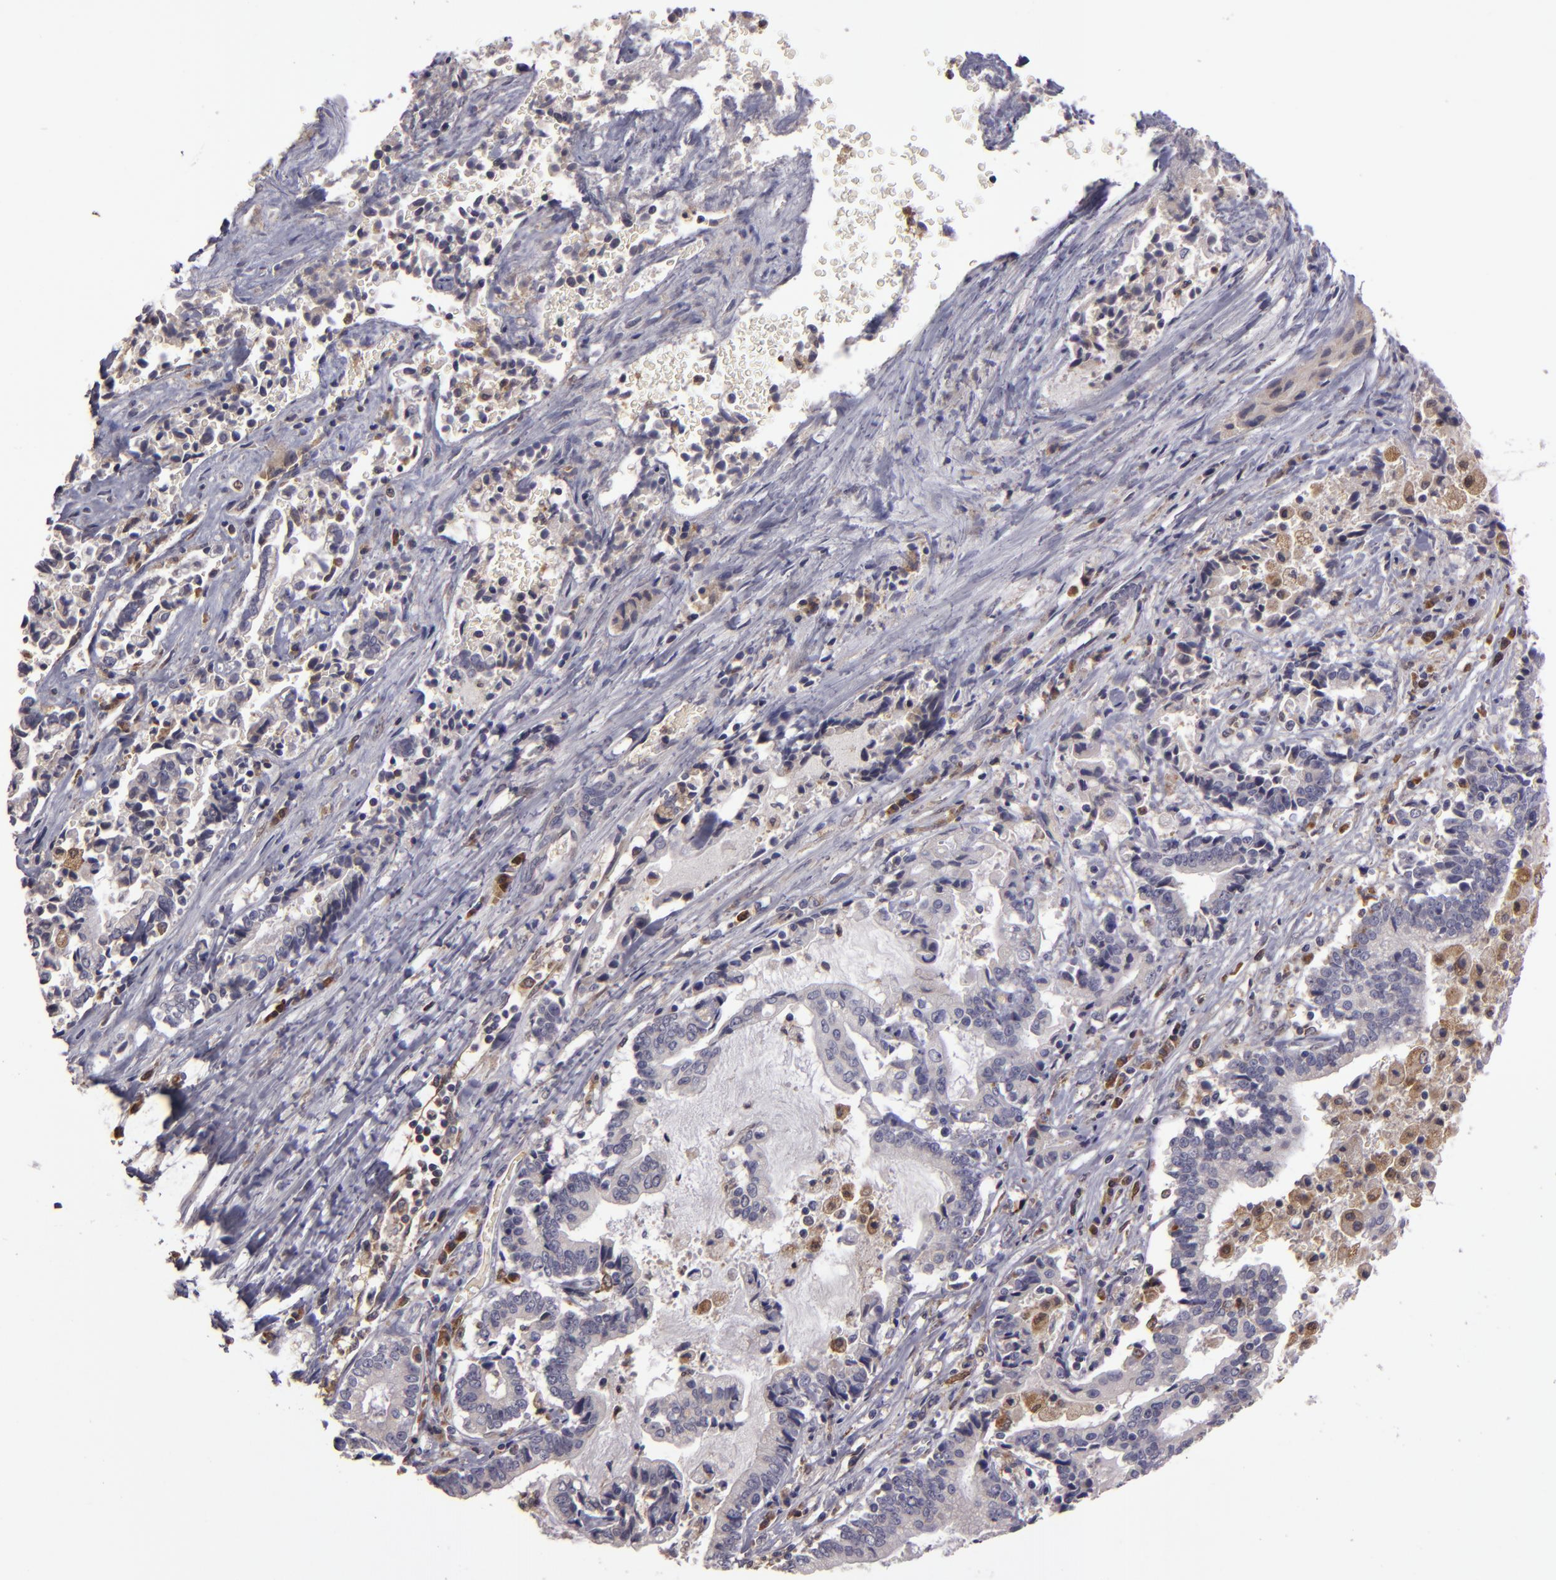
{"staining": {"intensity": "negative", "quantity": "none", "location": "none"}, "tissue": "liver cancer", "cell_type": "Tumor cells", "image_type": "cancer", "snomed": [{"axis": "morphology", "description": "Cholangiocarcinoma"}, {"axis": "topography", "description": "Liver"}], "caption": "Cholangiocarcinoma (liver) was stained to show a protein in brown. There is no significant positivity in tumor cells. (DAB (3,3'-diaminobenzidine) immunohistochemistry (IHC) with hematoxylin counter stain).", "gene": "FHIT", "patient": {"sex": "male", "age": 57}}